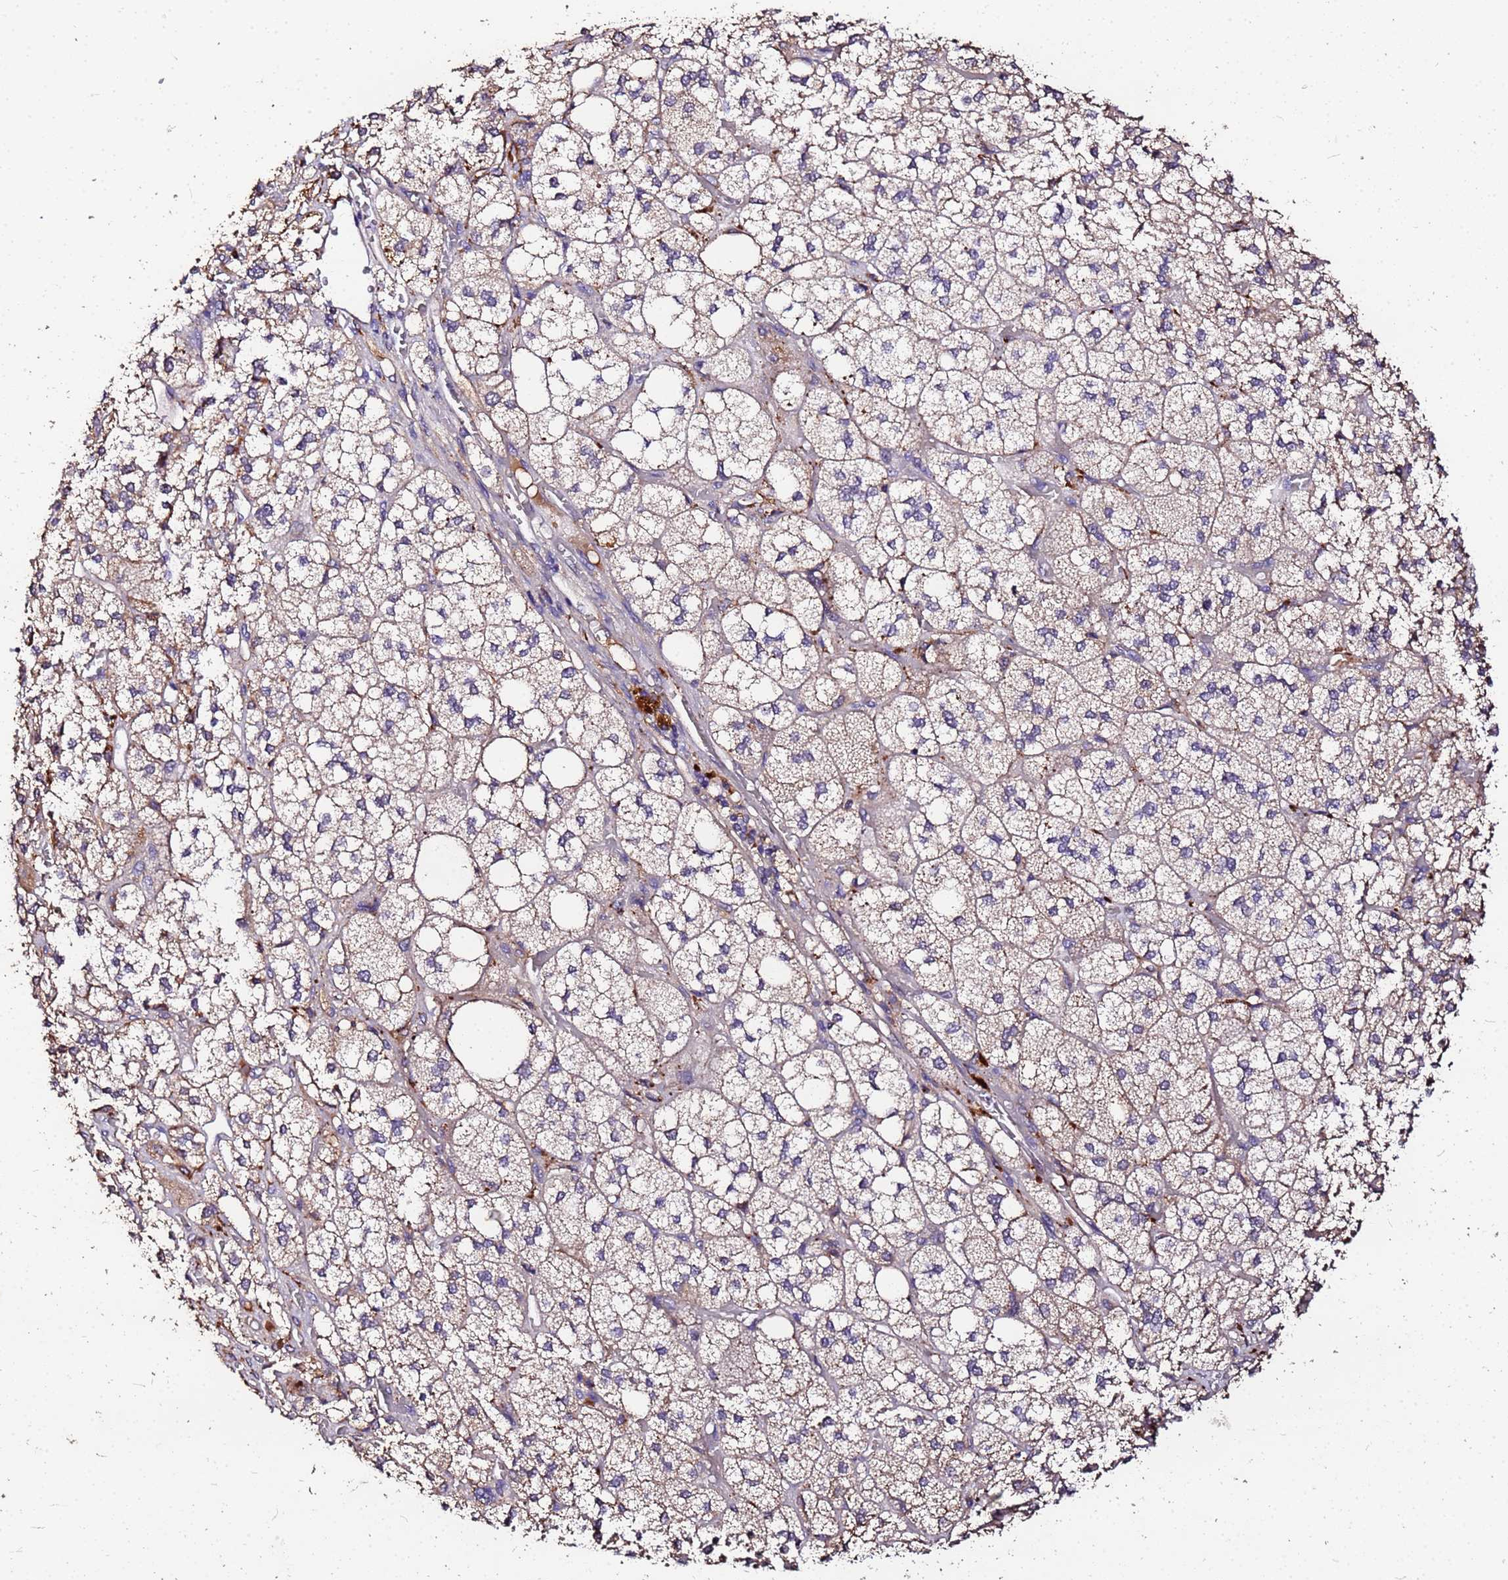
{"staining": {"intensity": "moderate", "quantity": "25%-75%", "location": "cytoplasmic/membranous"}, "tissue": "adrenal gland", "cell_type": "Glandular cells", "image_type": "normal", "snomed": [{"axis": "morphology", "description": "Normal tissue, NOS"}, {"axis": "topography", "description": "Adrenal gland"}], "caption": "IHC of benign adrenal gland demonstrates medium levels of moderate cytoplasmic/membranous staining in approximately 25%-75% of glandular cells. Using DAB (3,3'-diaminobenzidine) (brown) and hematoxylin (blue) stains, captured at high magnification using brightfield microscopy.", "gene": "MTERF1", "patient": {"sex": "male", "age": 61}}